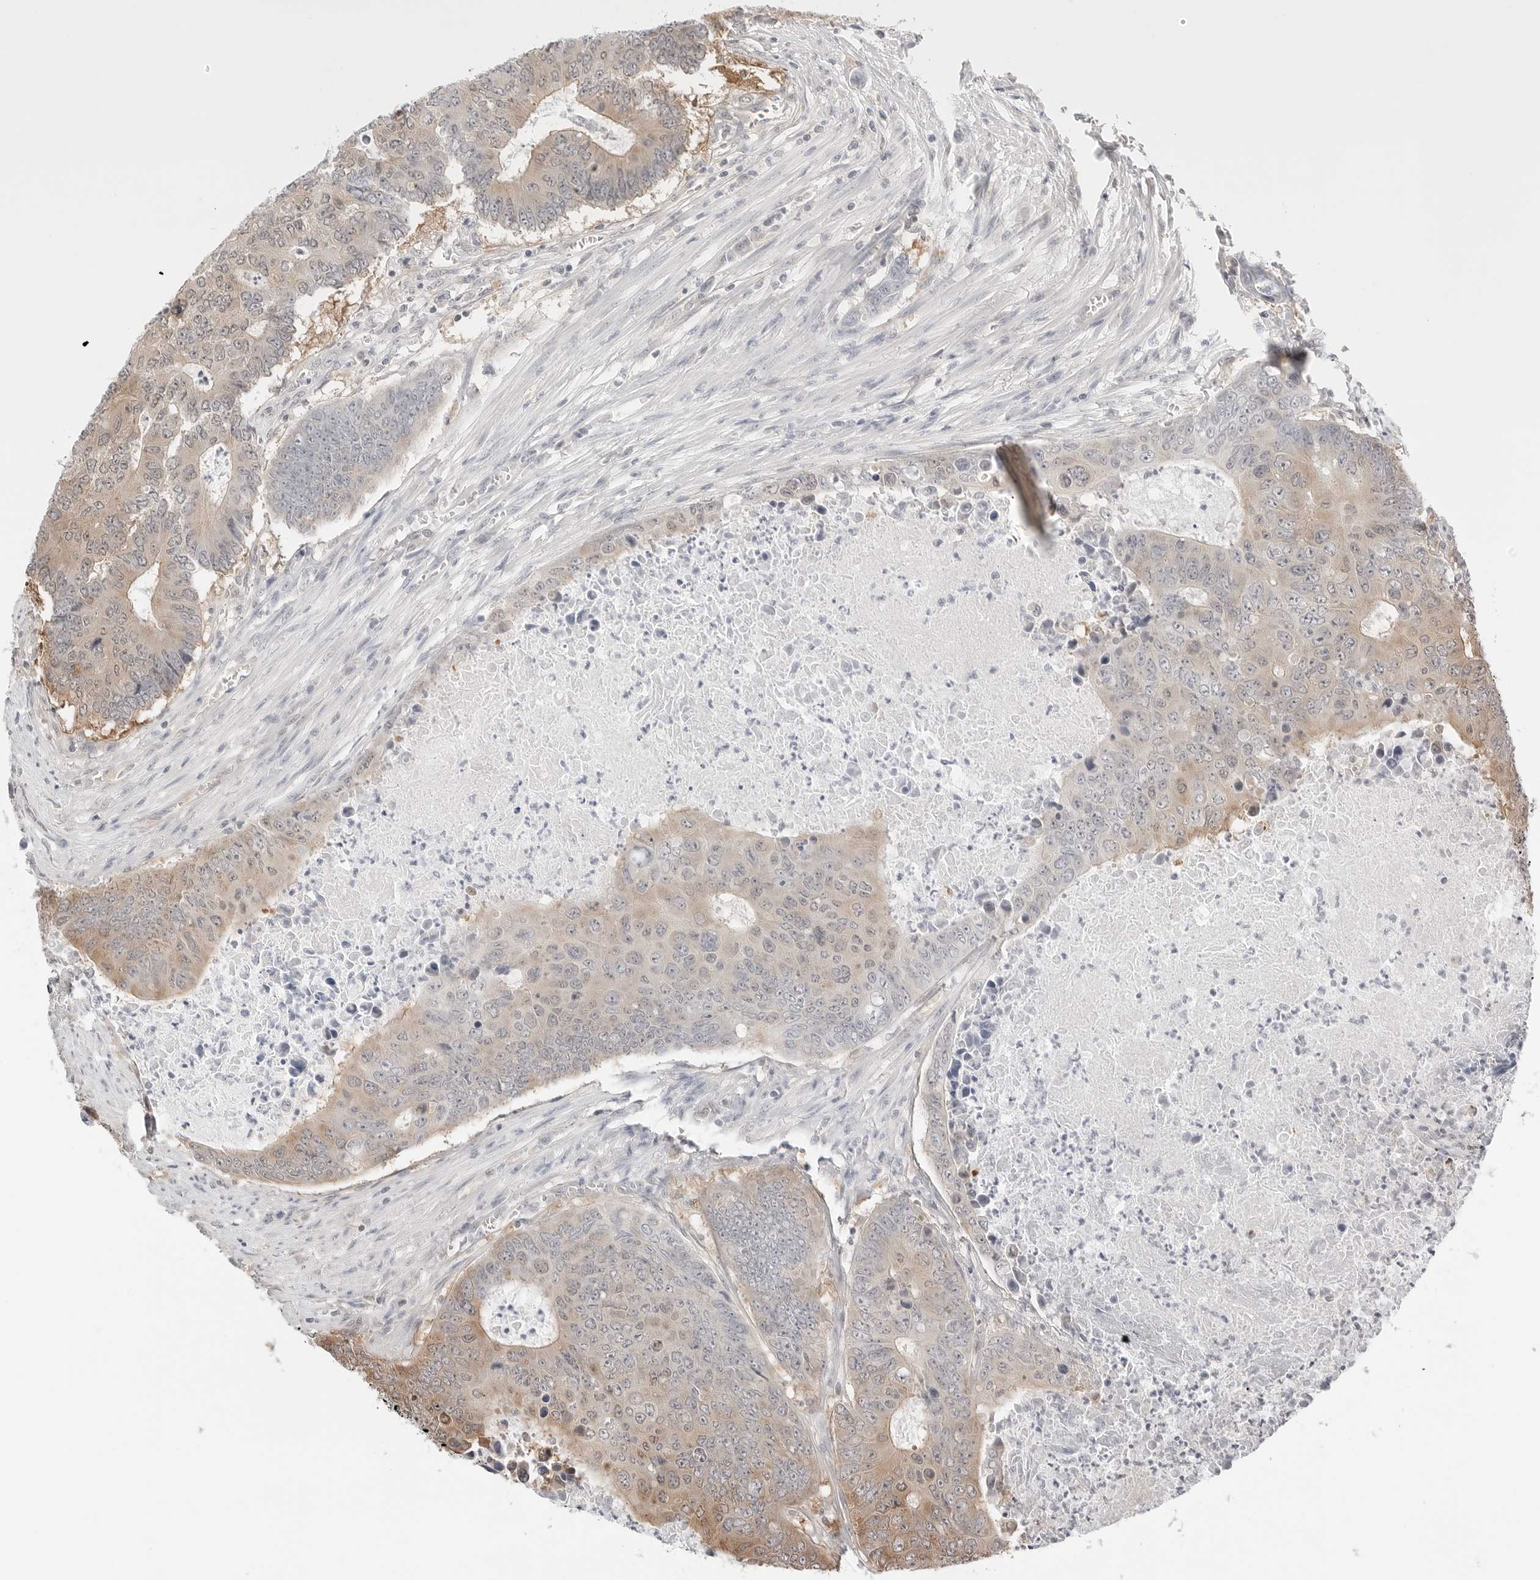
{"staining": {"intensity": "weak", "quantity": "25%-75%", "location": "cytoplasmic/membranous"}, "tissue": "colorectal cancer", "cell_type": "Tumor cells", "image_type": "cancer", "snomed": [{"axis": "morphology", "description": "Adenocarcinoma, NOS"}, {"axis": "topography", "description": "Colon"}], "caption": "A high-resolution image shows immunohistochemistry (IHC) staining of colorectal adenocarcinoma, which displays weak cytoplasmic/membranous staining in about 25%-75% of tumor cells. (Brightfield microscopy of DAB IHC at high magnification).", "gene": "NUDC", "patient": {"sex": "male", "age": 87}}